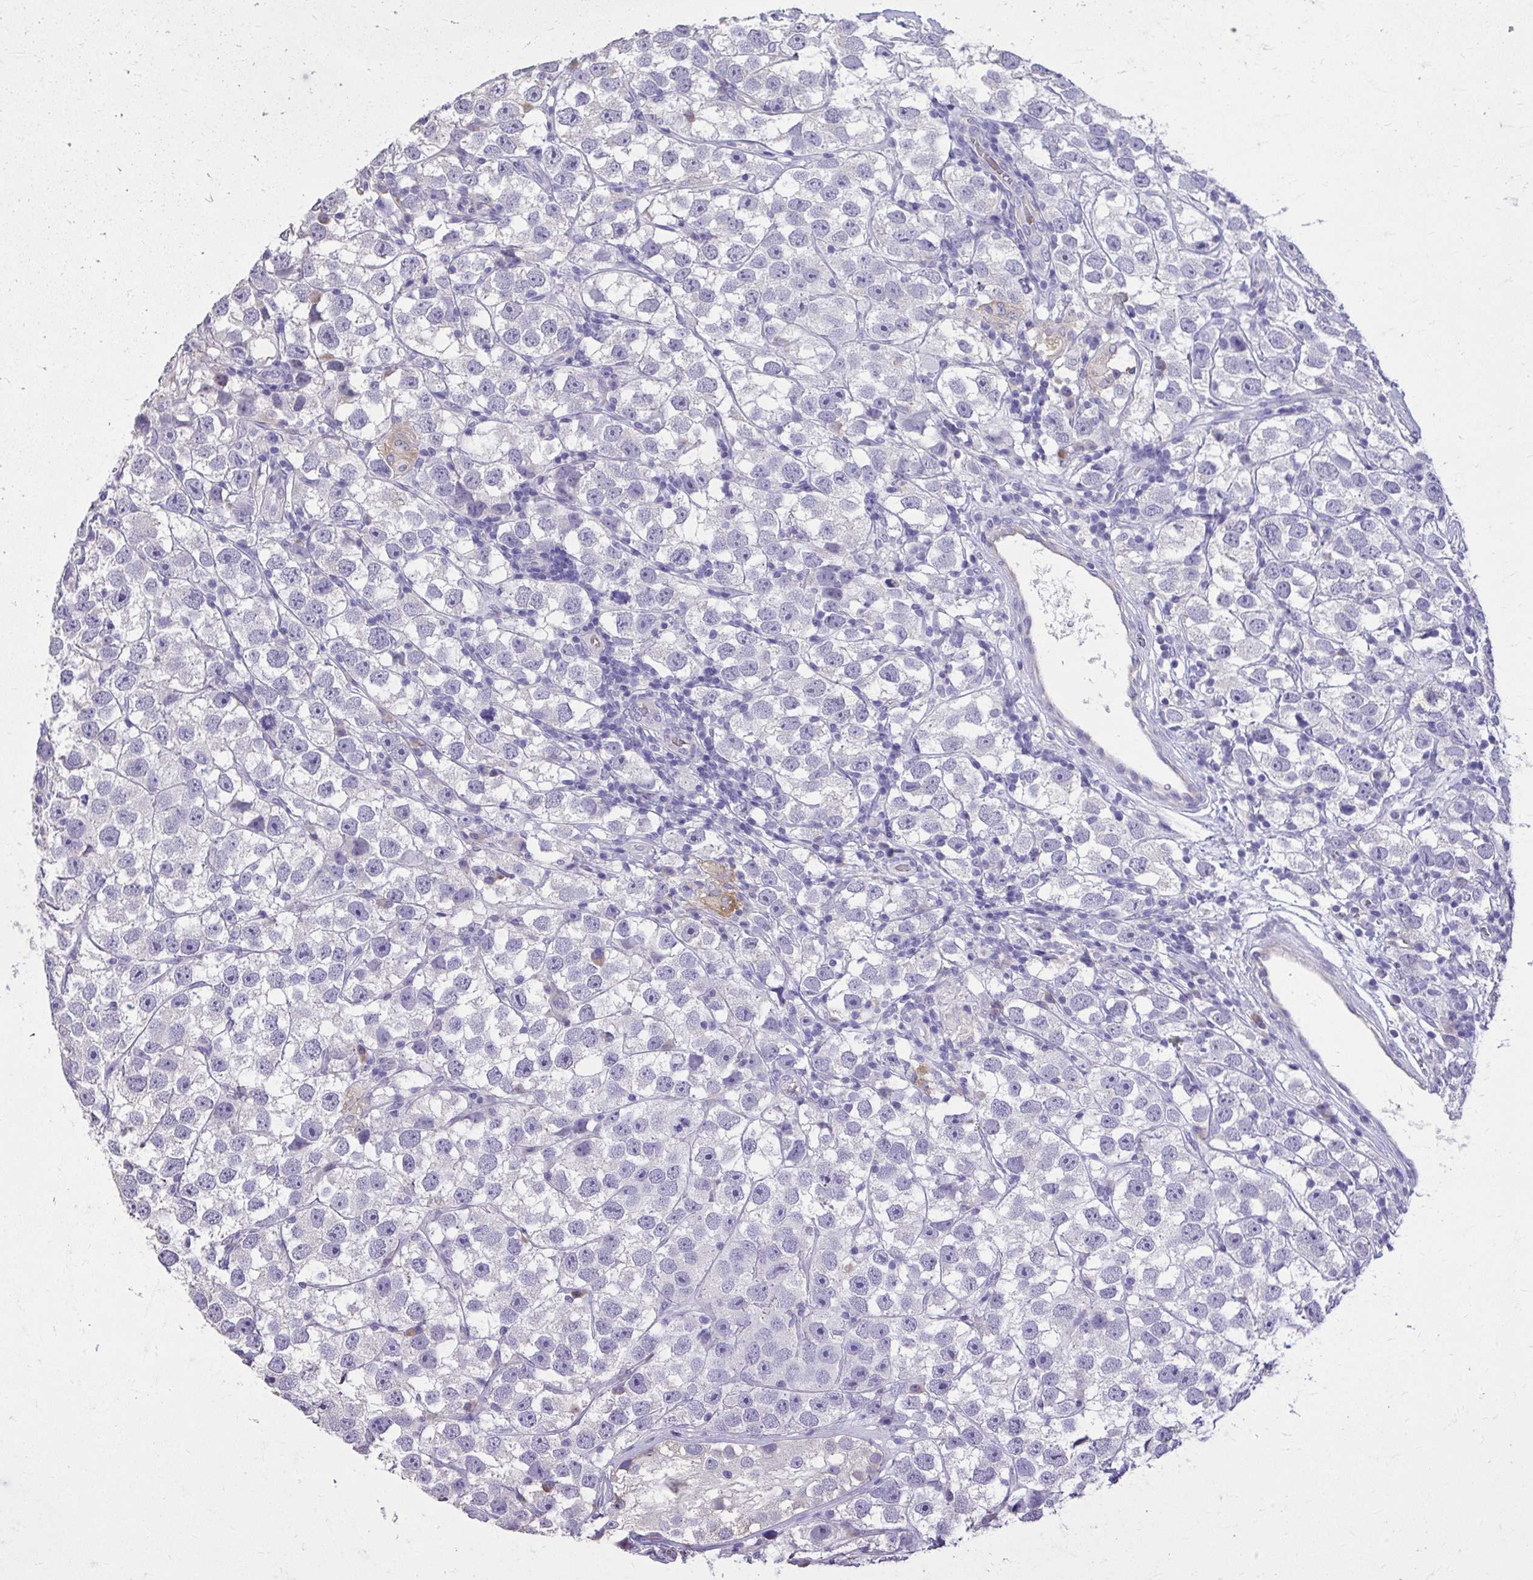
{"staining": {"intensity": "negative", "quantity": "none", "location": "none"}, "tissue": "testis cancer", "cell_type": "Tumor cells", "image_type": "cancer", "snomed": [{"axis": "morphology", "description": "Seminoma, NOS"}, {"axis": "topography", "description": "Testis"}], "caption": "Micrograph shows no significant protein positivity in tumor cells of testis seminoma. (DAB IHC with hematoxylin counter stain).", "gene": "EPB41L1", "patient": {"sex": "male", "age": 26}}